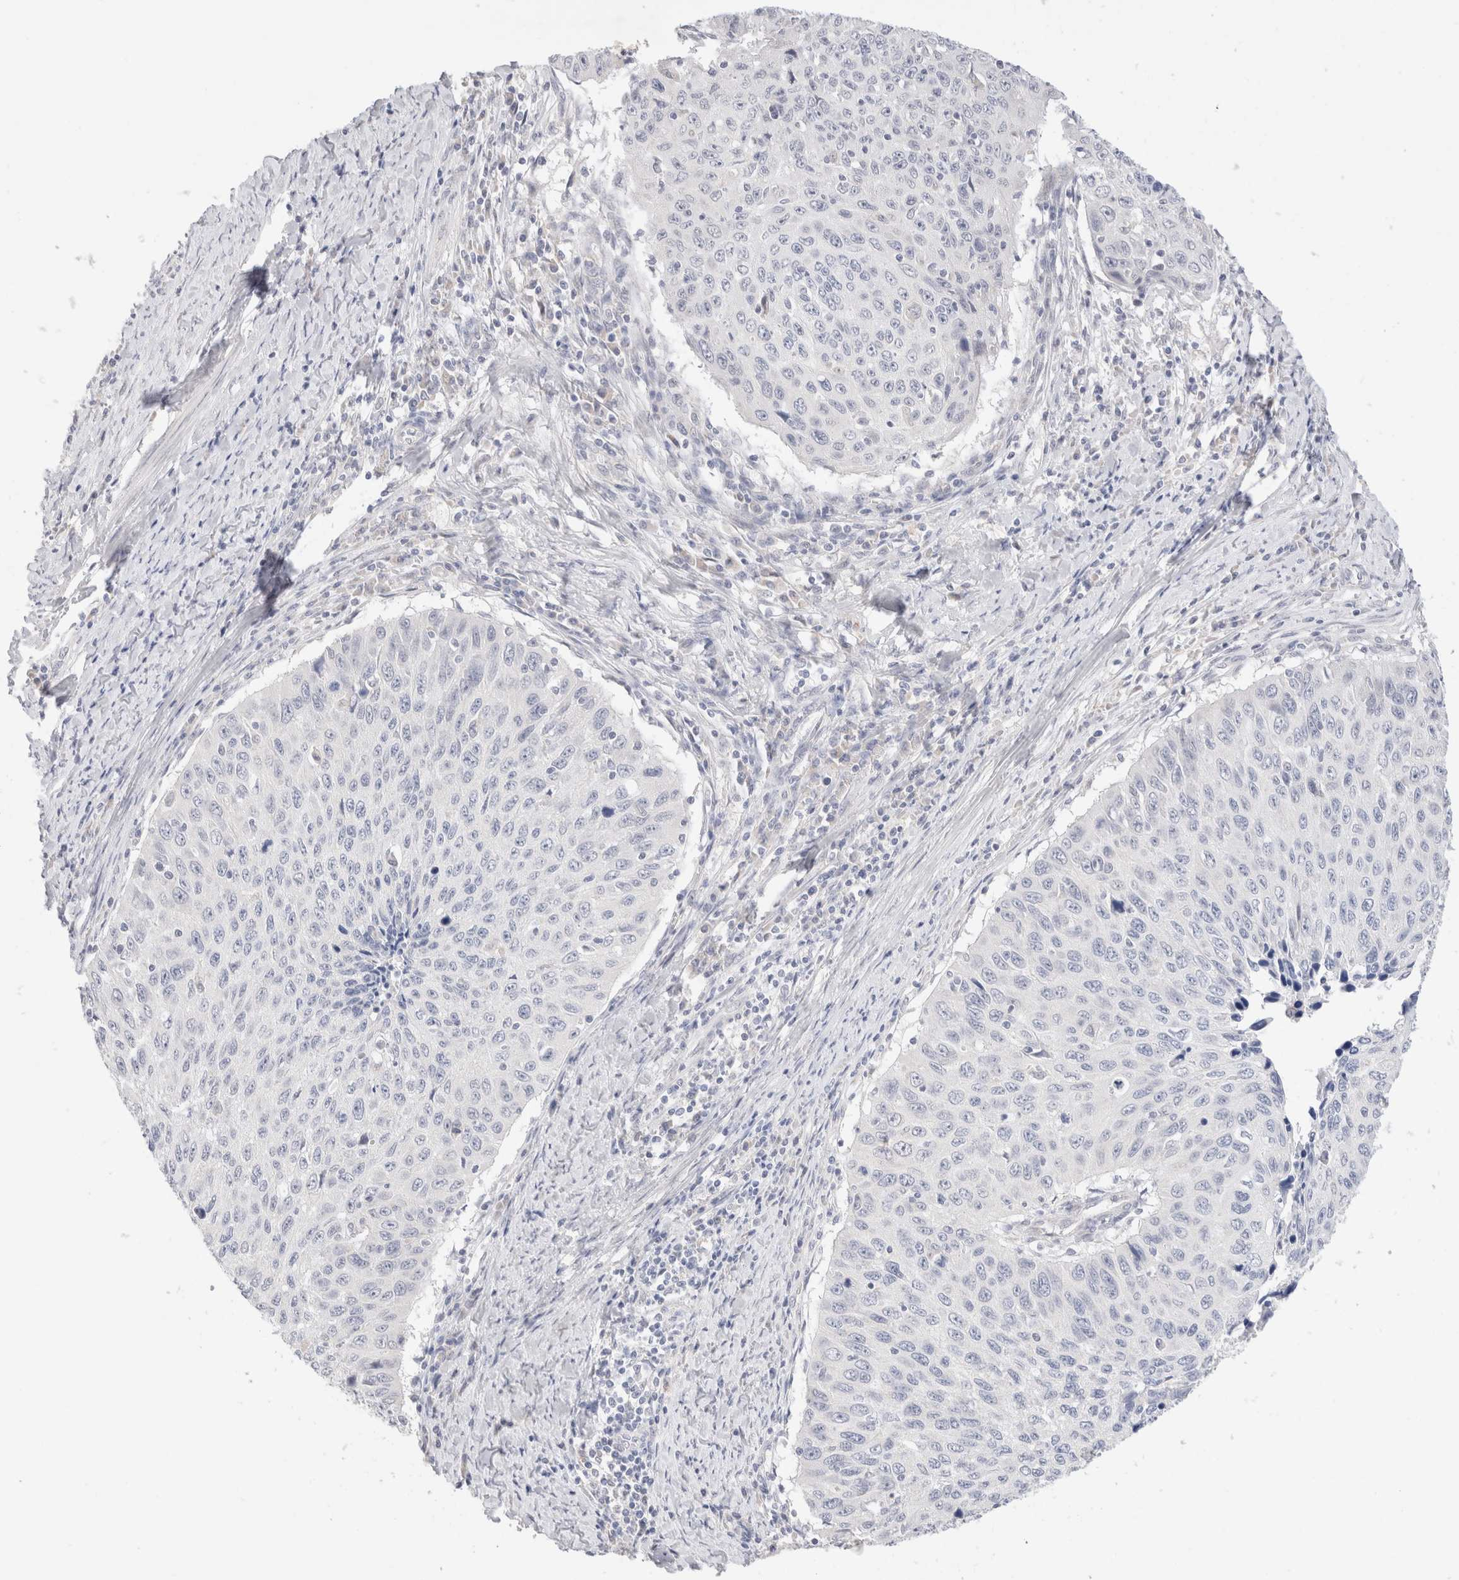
{"staining": {"intensity": "negative", "quantity": "none", "location": "none"}, "tissue": "cervical cancer", "cell_type": "Tumor cells", "image_type": "cancer", "snomed": [{"axis": "morphology", "description": "Squamous cell carcinoma, NOS"}, {"axis": "topography", "description": "Cervix"}], "caption": "An immunohistochemistry image of cervical squamous cell carcinoma is shown. There is no staining in tumor cells of cervical squamous cell carcinoma. The staining was performed using DAB (3,3'-diaminobenzidine) to visualize the protein expression in brown, while the nuclei were stained in blue with hematoxylin (Magnification: 20x).", "gene": "SPATA20", "patient": {"sex": "female", "age": 53}}